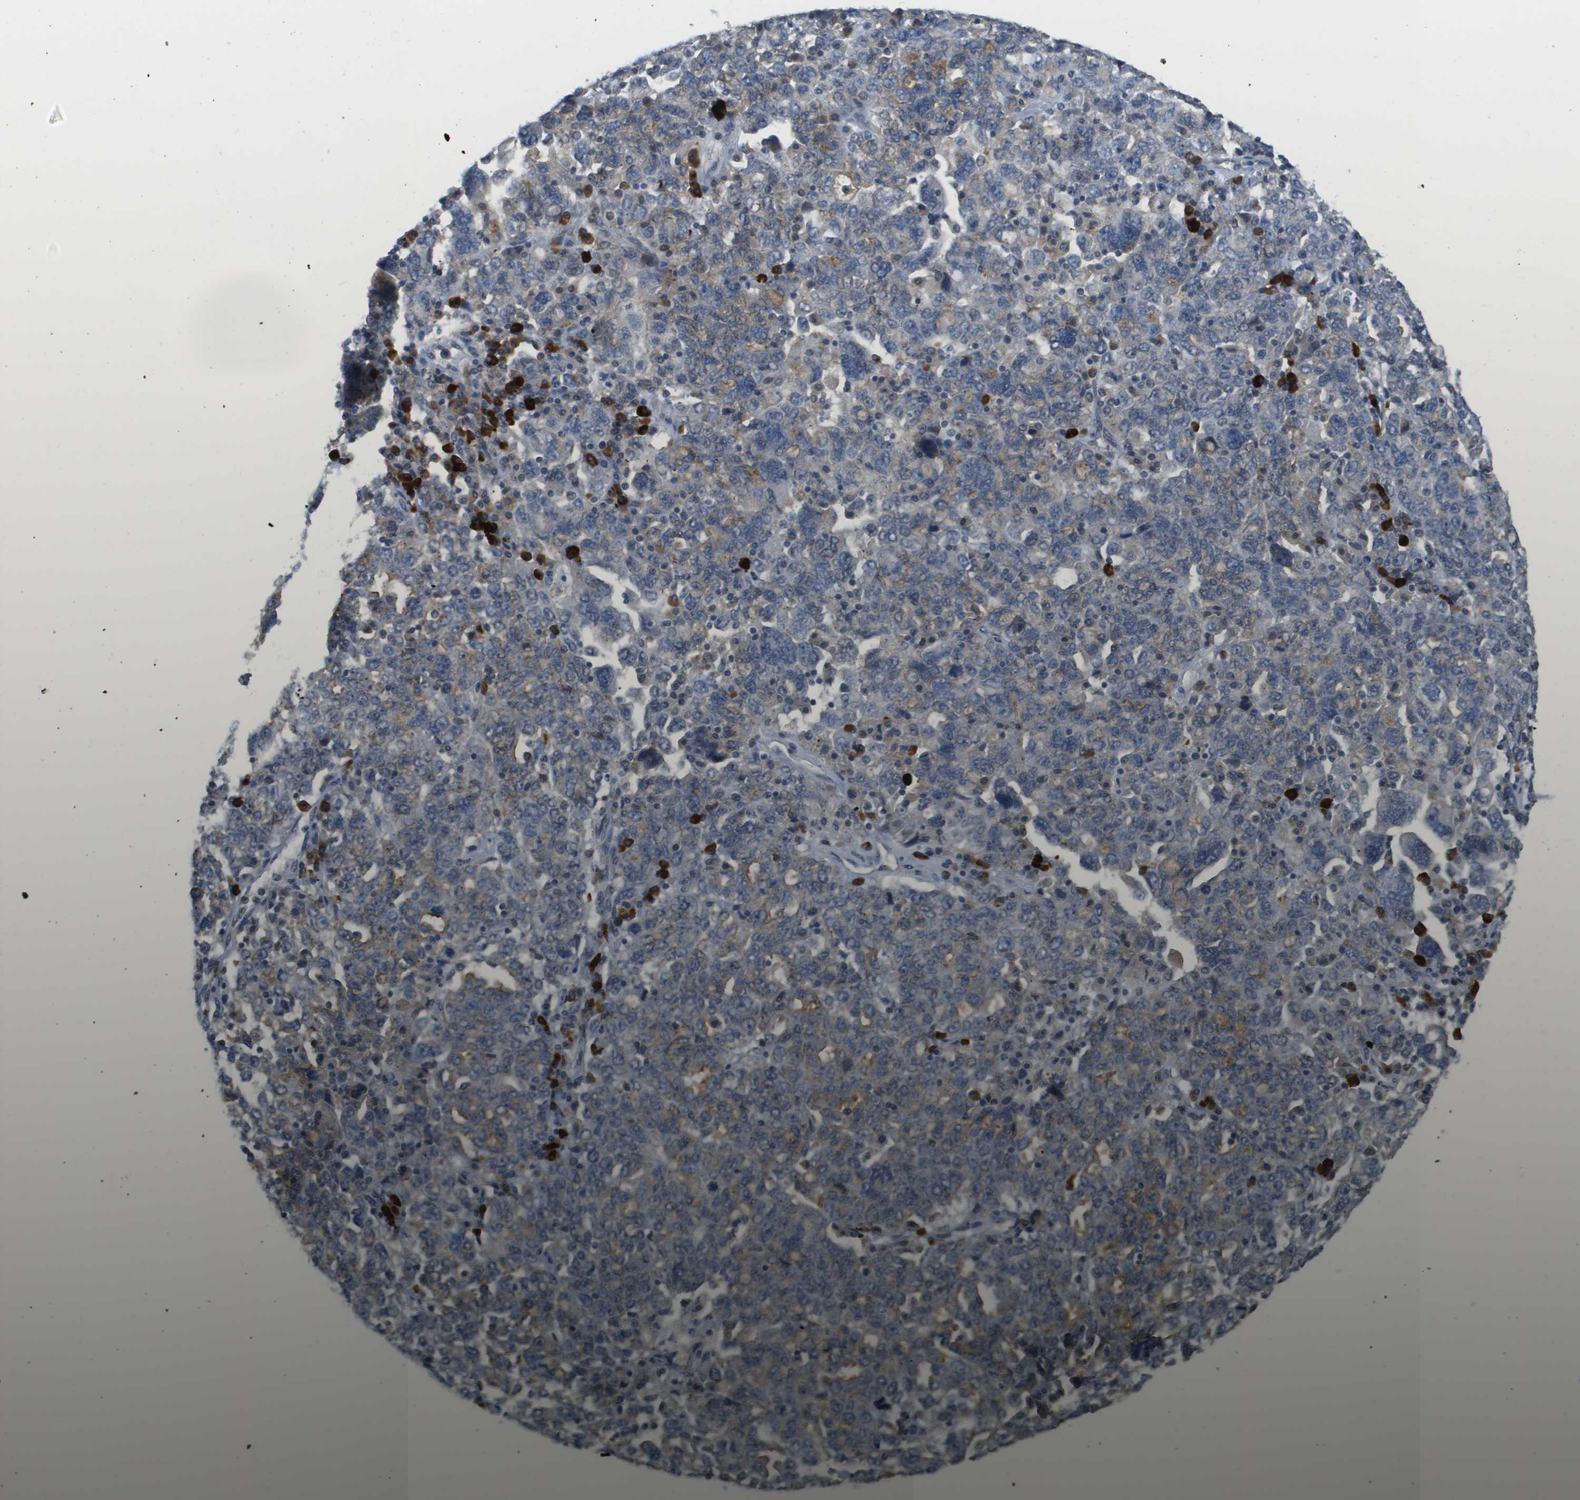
{"staining": {"intensity": "negative", "quantity": "none", "location": "none"}, "tissue": "ovarian cancer", "cell_type": "Tumor cells", "image_type": "cancer", "snomed": [{"axis": "morphology", "description": "Carcinoma, endometroid"}, {"axis": "topography", "description": "Ovary"}], "caption": "Image shows no significant protein expression in tumor cells of ovarian endometroid carcinoma.", "gene": "MYH11", "patient": {"sex": "female", "age": 62}}